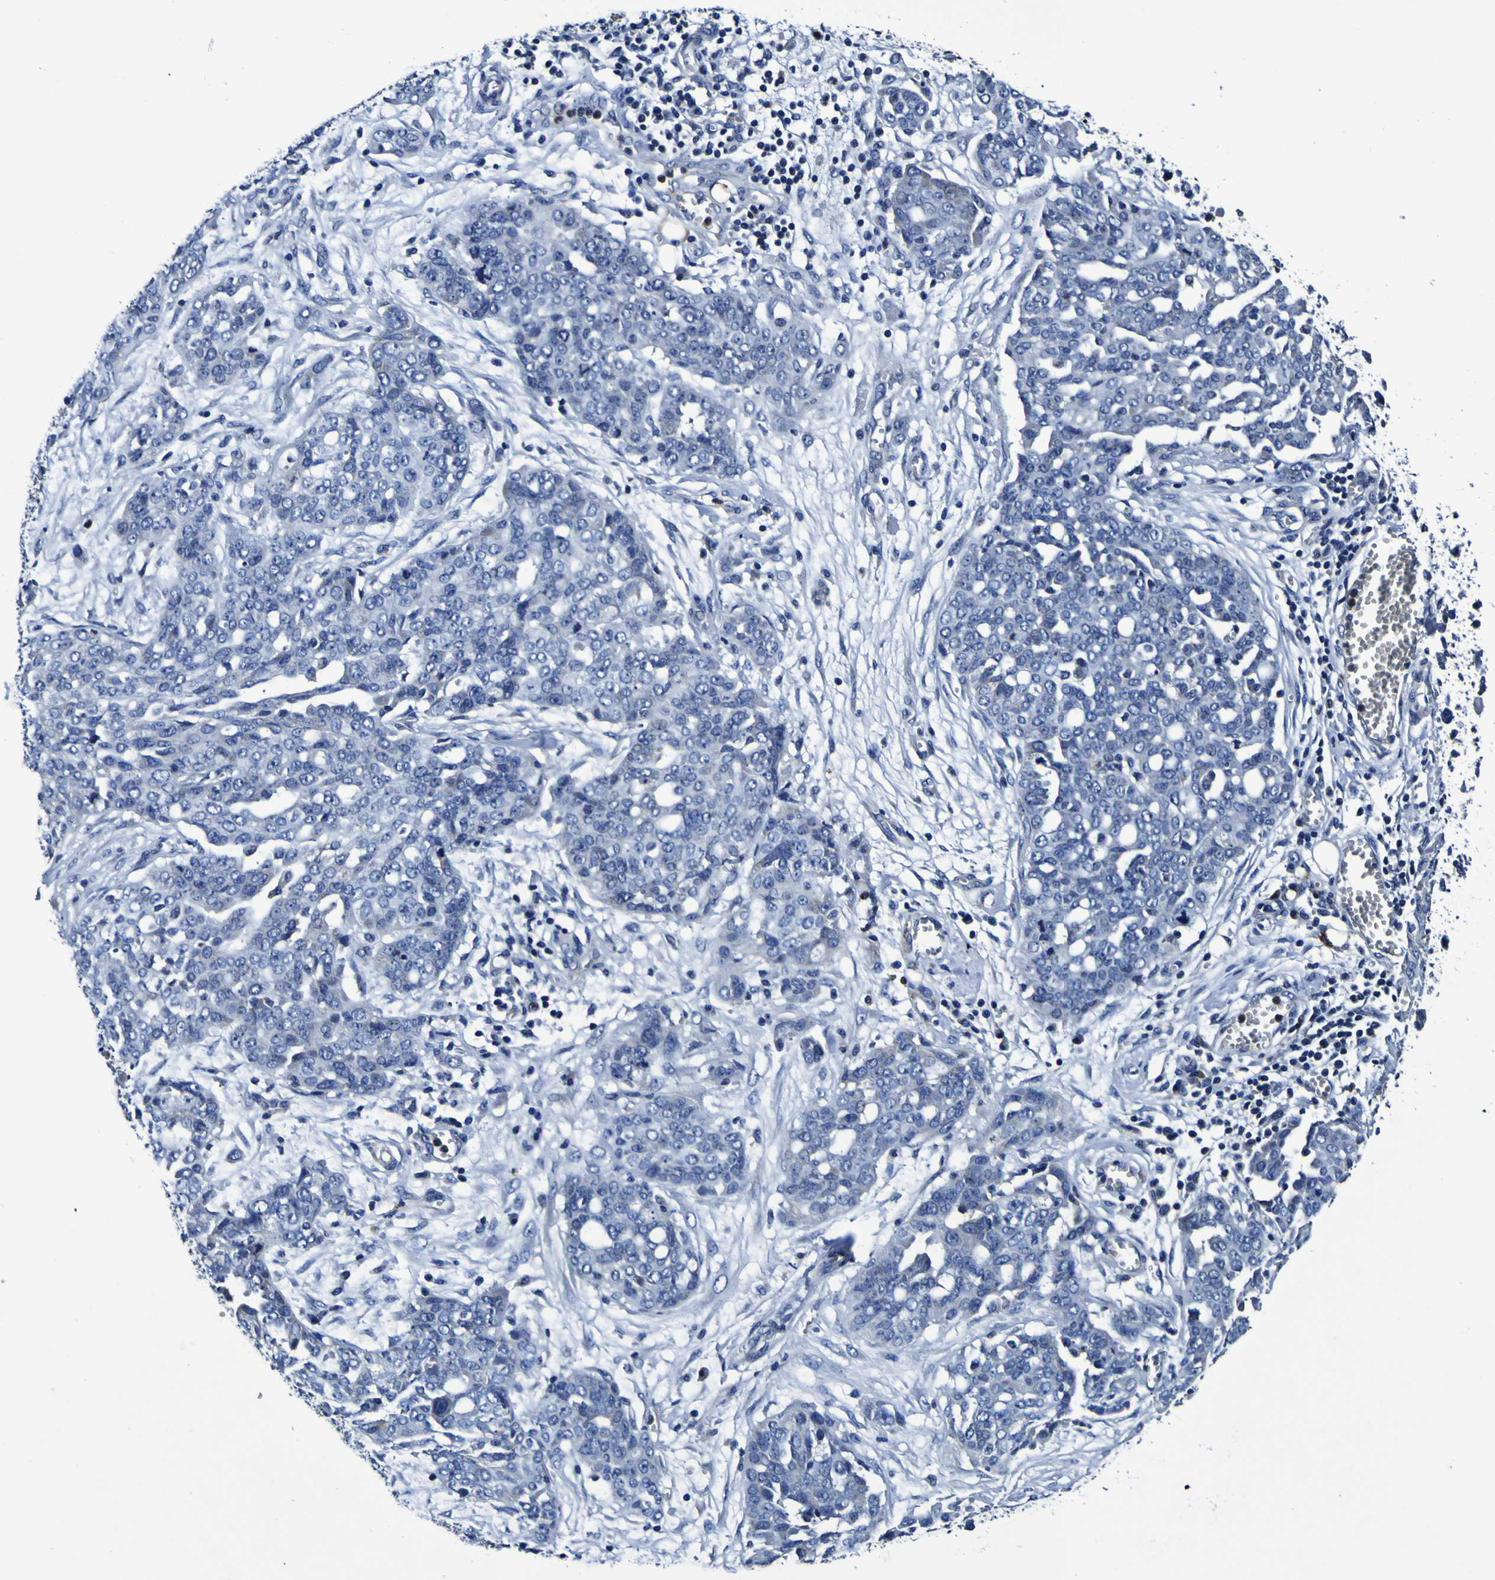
{"staining": {"intensity": "negative", "quantity": "none", "location": "none"}, "tissue": "ovarian cancer", "cell_type": "Tumor cells", "image_type": "cancer", "snomed": [{"axis": "morphology", "description": "Cystadenocarcinoma, serous, NOS"}, {"axis": "topography", "description": "Soft tissue"}, {"axis": "topography", "description": "Ovary"}], "caption": "Human serous cystadenocarcinoma (ovarian) stained for a protein using IHC shows no positivity in tumor cells.", "gene": "PANK4", "patient": {"sex": "female", "age": 57}}